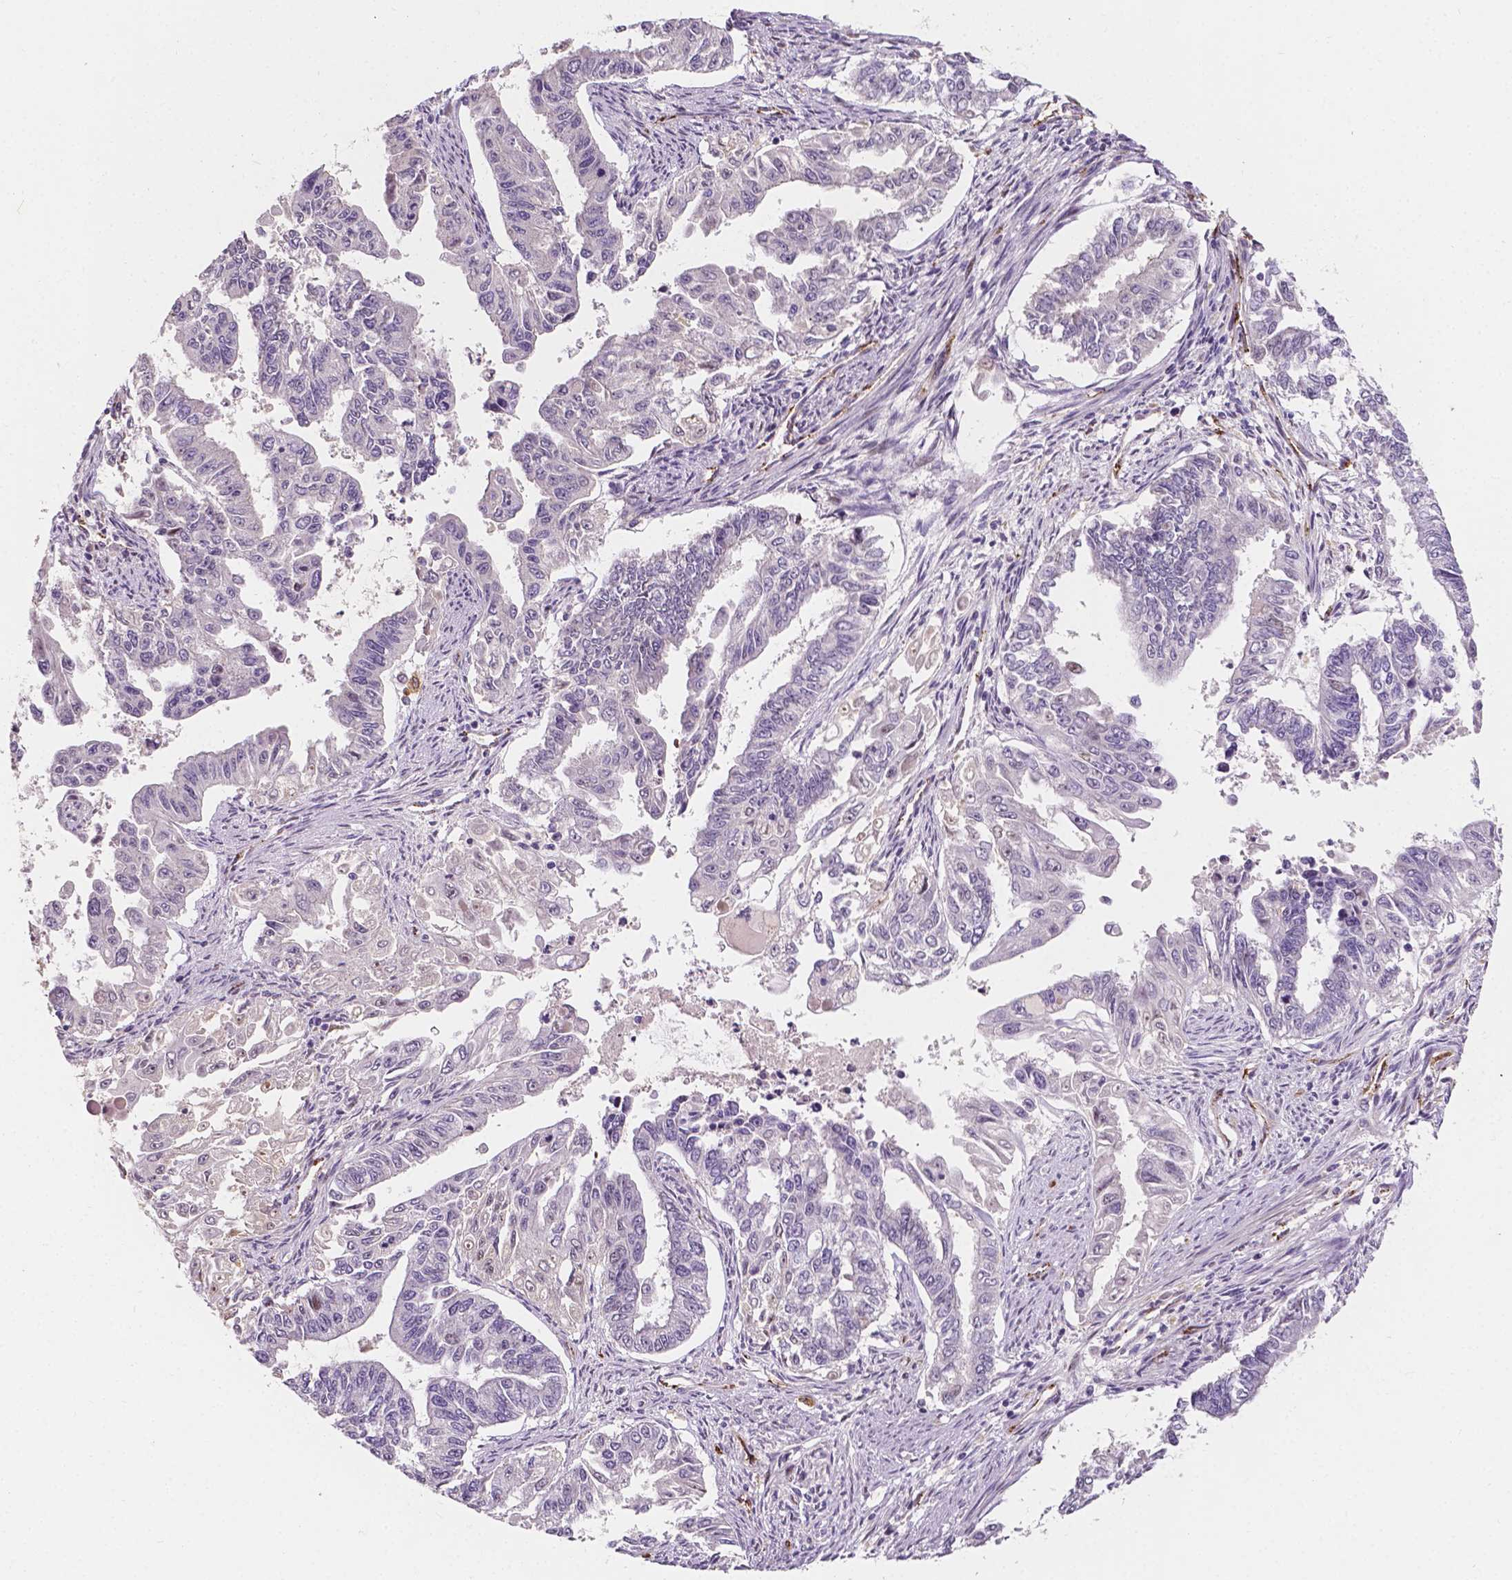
{"staining": {"intensity": "negative", "quantity": "none", "location": "none"}, "tissue": "endometrial cancer", "cell_type": "Tumor cells", "image_type": "cancer", "snomed": [{"axis": "morphology", "description": "Adenocarcinoma, NOS"}, {"axis": "topography", "description": "Uterus"}], "caption": "IHC micrograph of neoplastic tissue: human adenocarcinoma (endometrial) stained with DAB (3,3'-diaminobenzidine) demonstrates no significant protein staining in tumor cells.", "gene": "SLC22A4", "patient": {"sex": "female", "age": 59}}